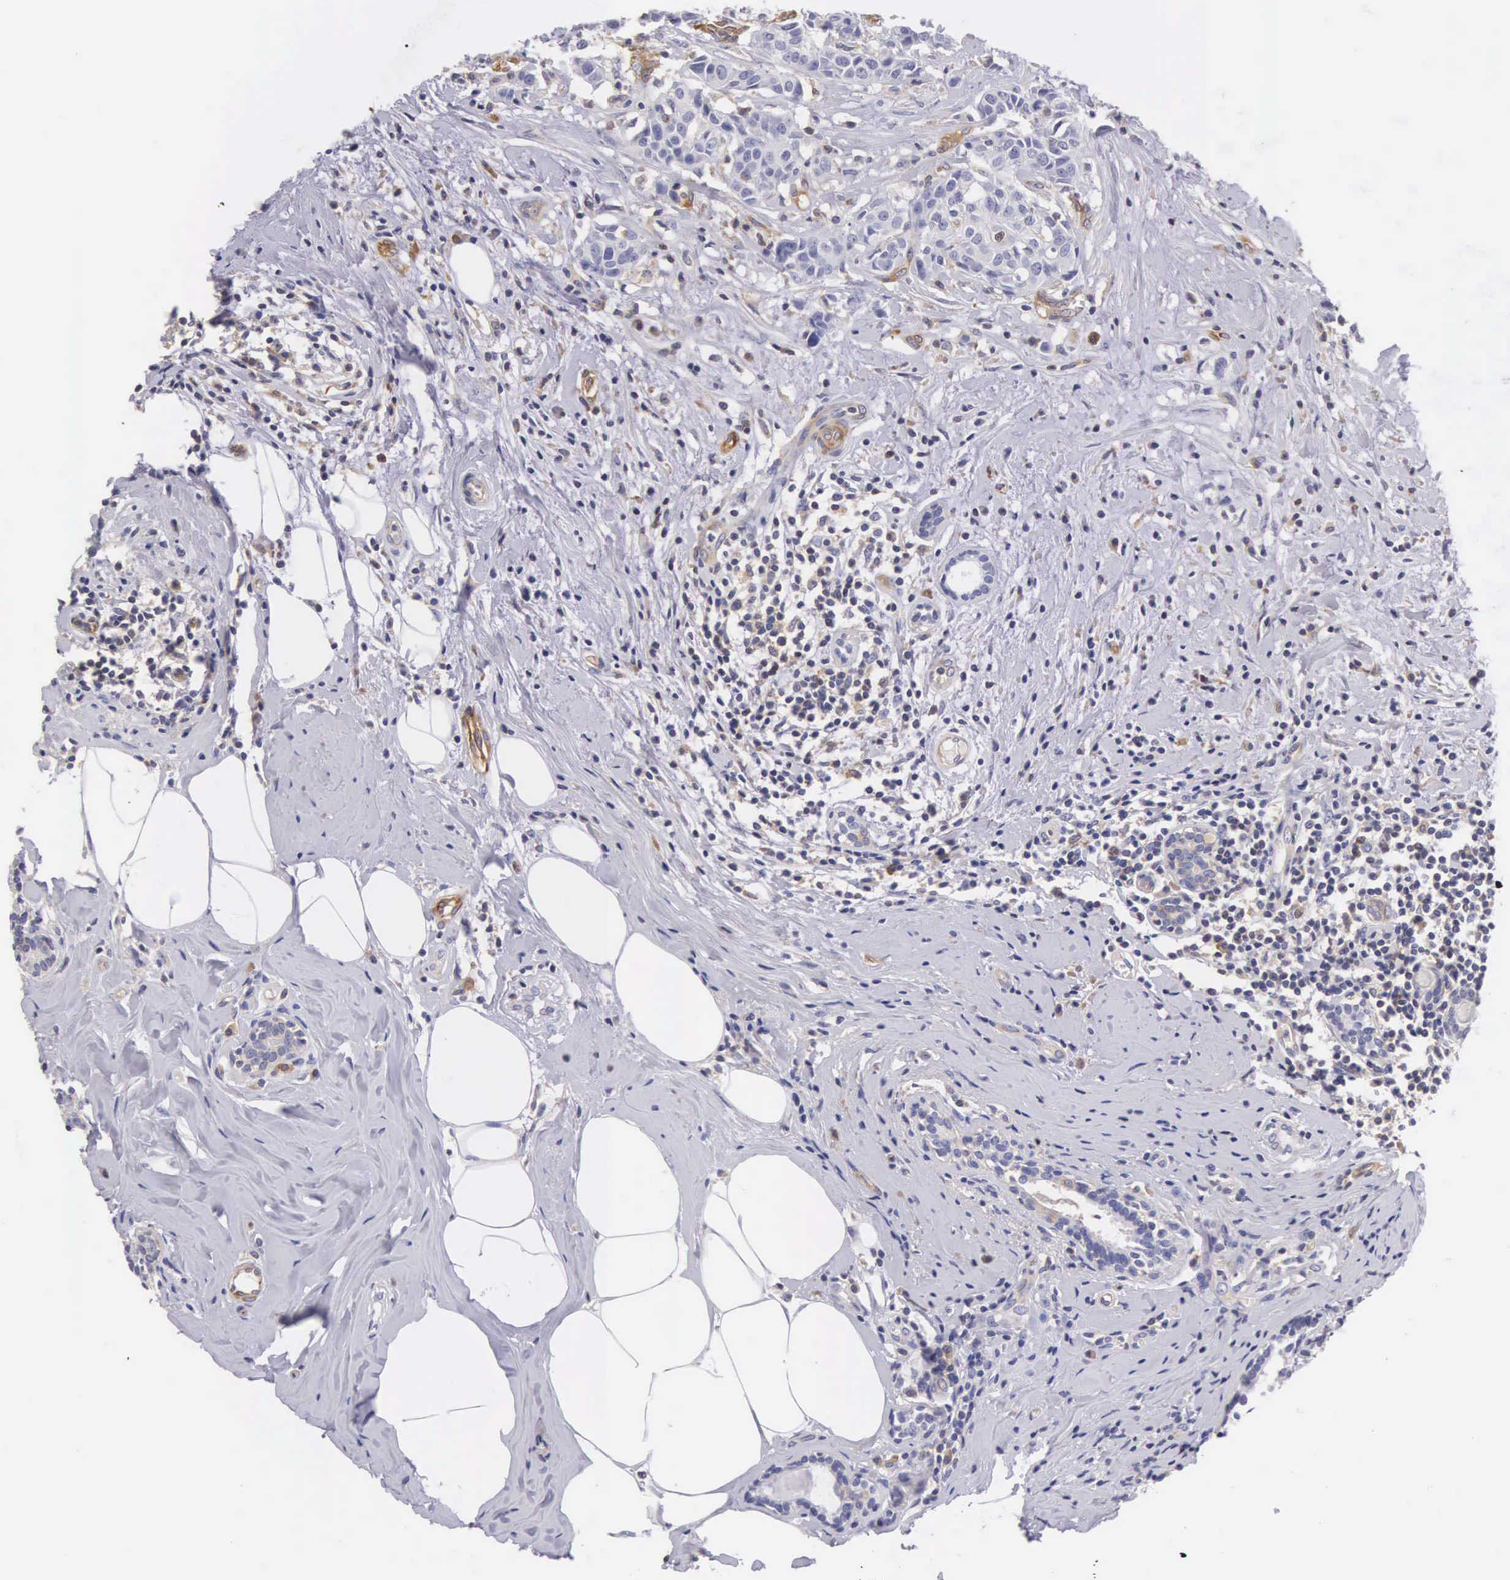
{"staining": {"intensity": "negative", "quantity": "none", "location": "none"}, "tissue": "breast cancer", "cell_type": "Tumor cells", "image_type": "cancer", "snomed": [{"axis": "morphology", "description": "Duct carcinoma"}, {"axis": "topography", "description": "Breast"}], "caption": "There is no significant staining in tumor cells of breast cancer (invasive ductal carcinoma).", "gene": "OSBPL3", "patient": {"sex": "female", "age": 55}}